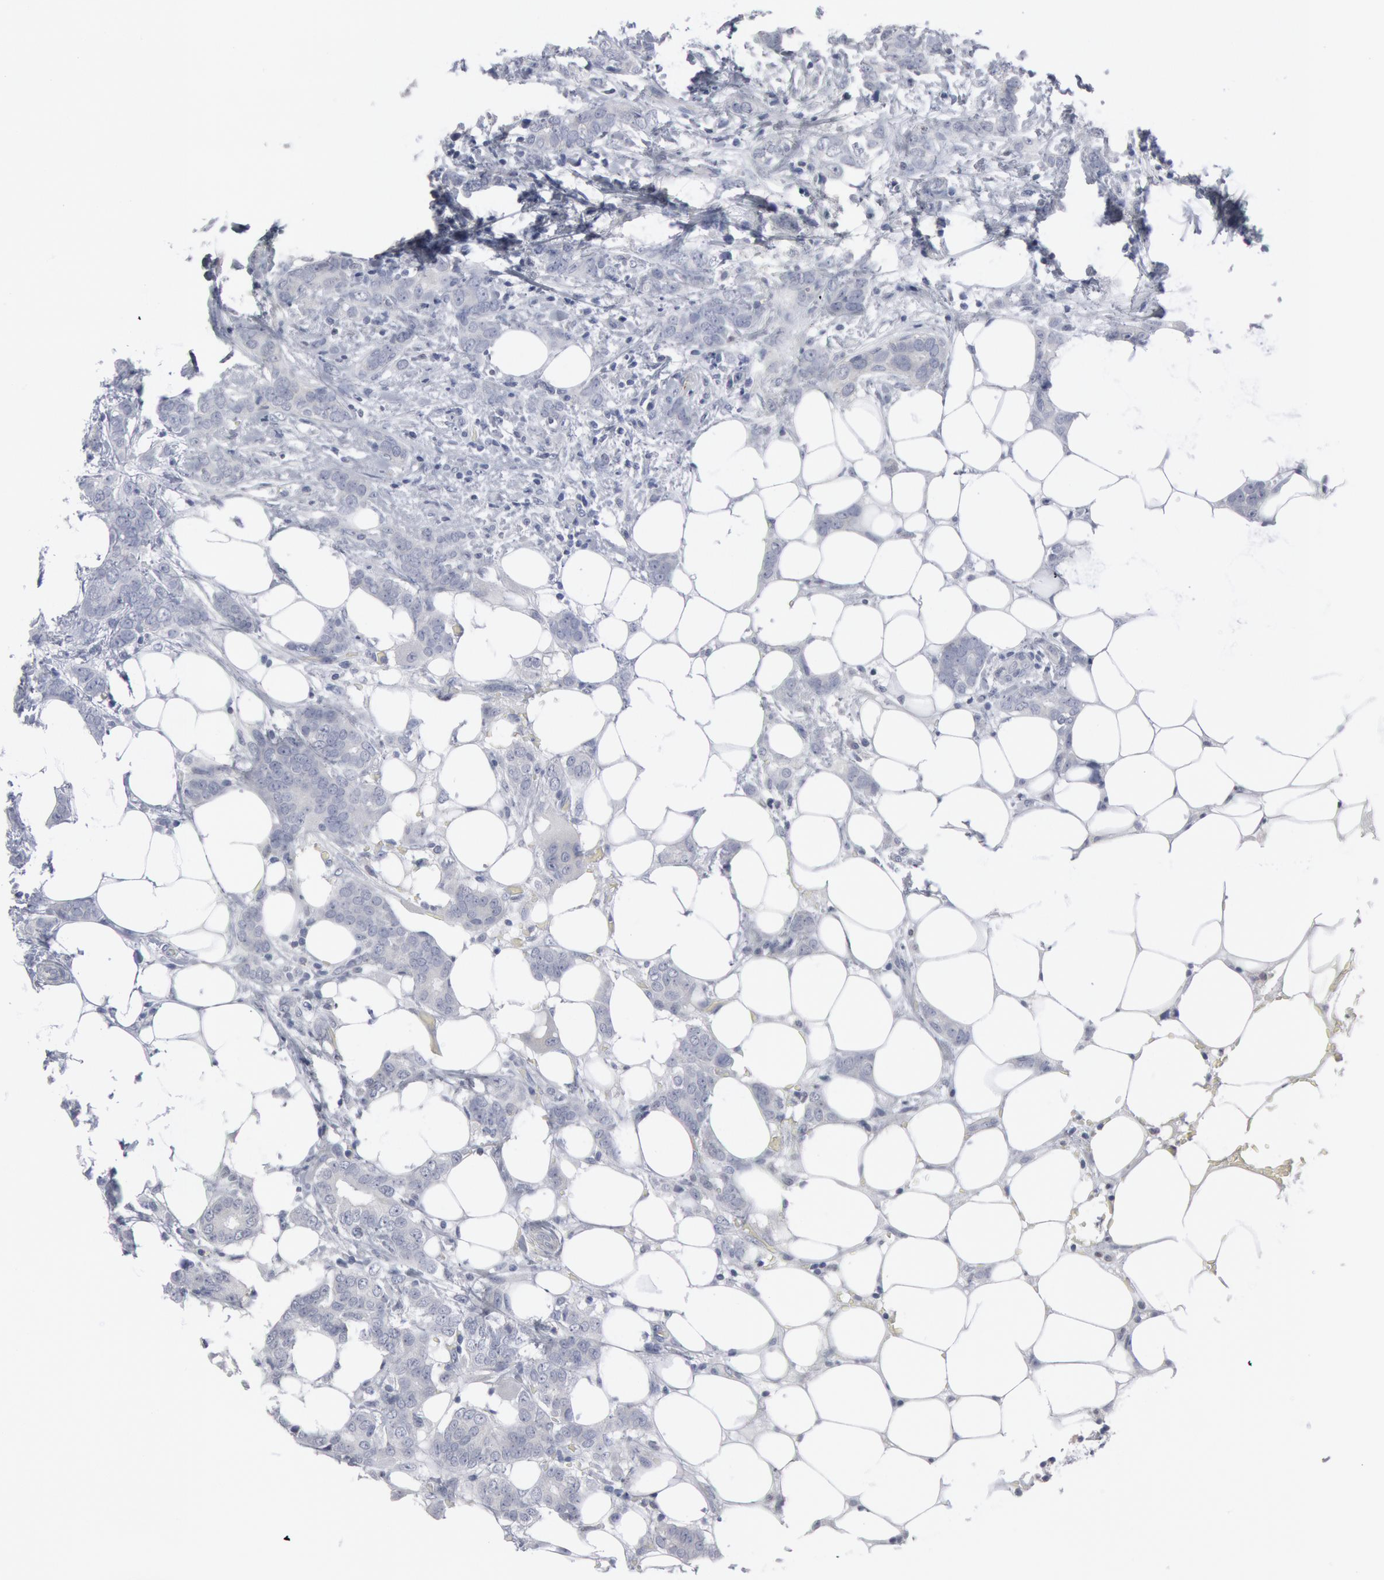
{"staining": {"intensity": "negative", "quantity": "none", "location": "none"}, "tissue": "breast cancer", "cell_type": "Tumor cells", "image_type": "cancer", "snomed": [{"axis": "morphology", "description": "Duct carcinoma"}, {"axis": "topography", "description": "Breast"}], "caption": "Human invasive ductal carcinoma (breast) stained for a protein using IHC exhibits no staining in tumor cells.", "gene": "DMC1", "patient": {"sex": "female", "age": 53}}